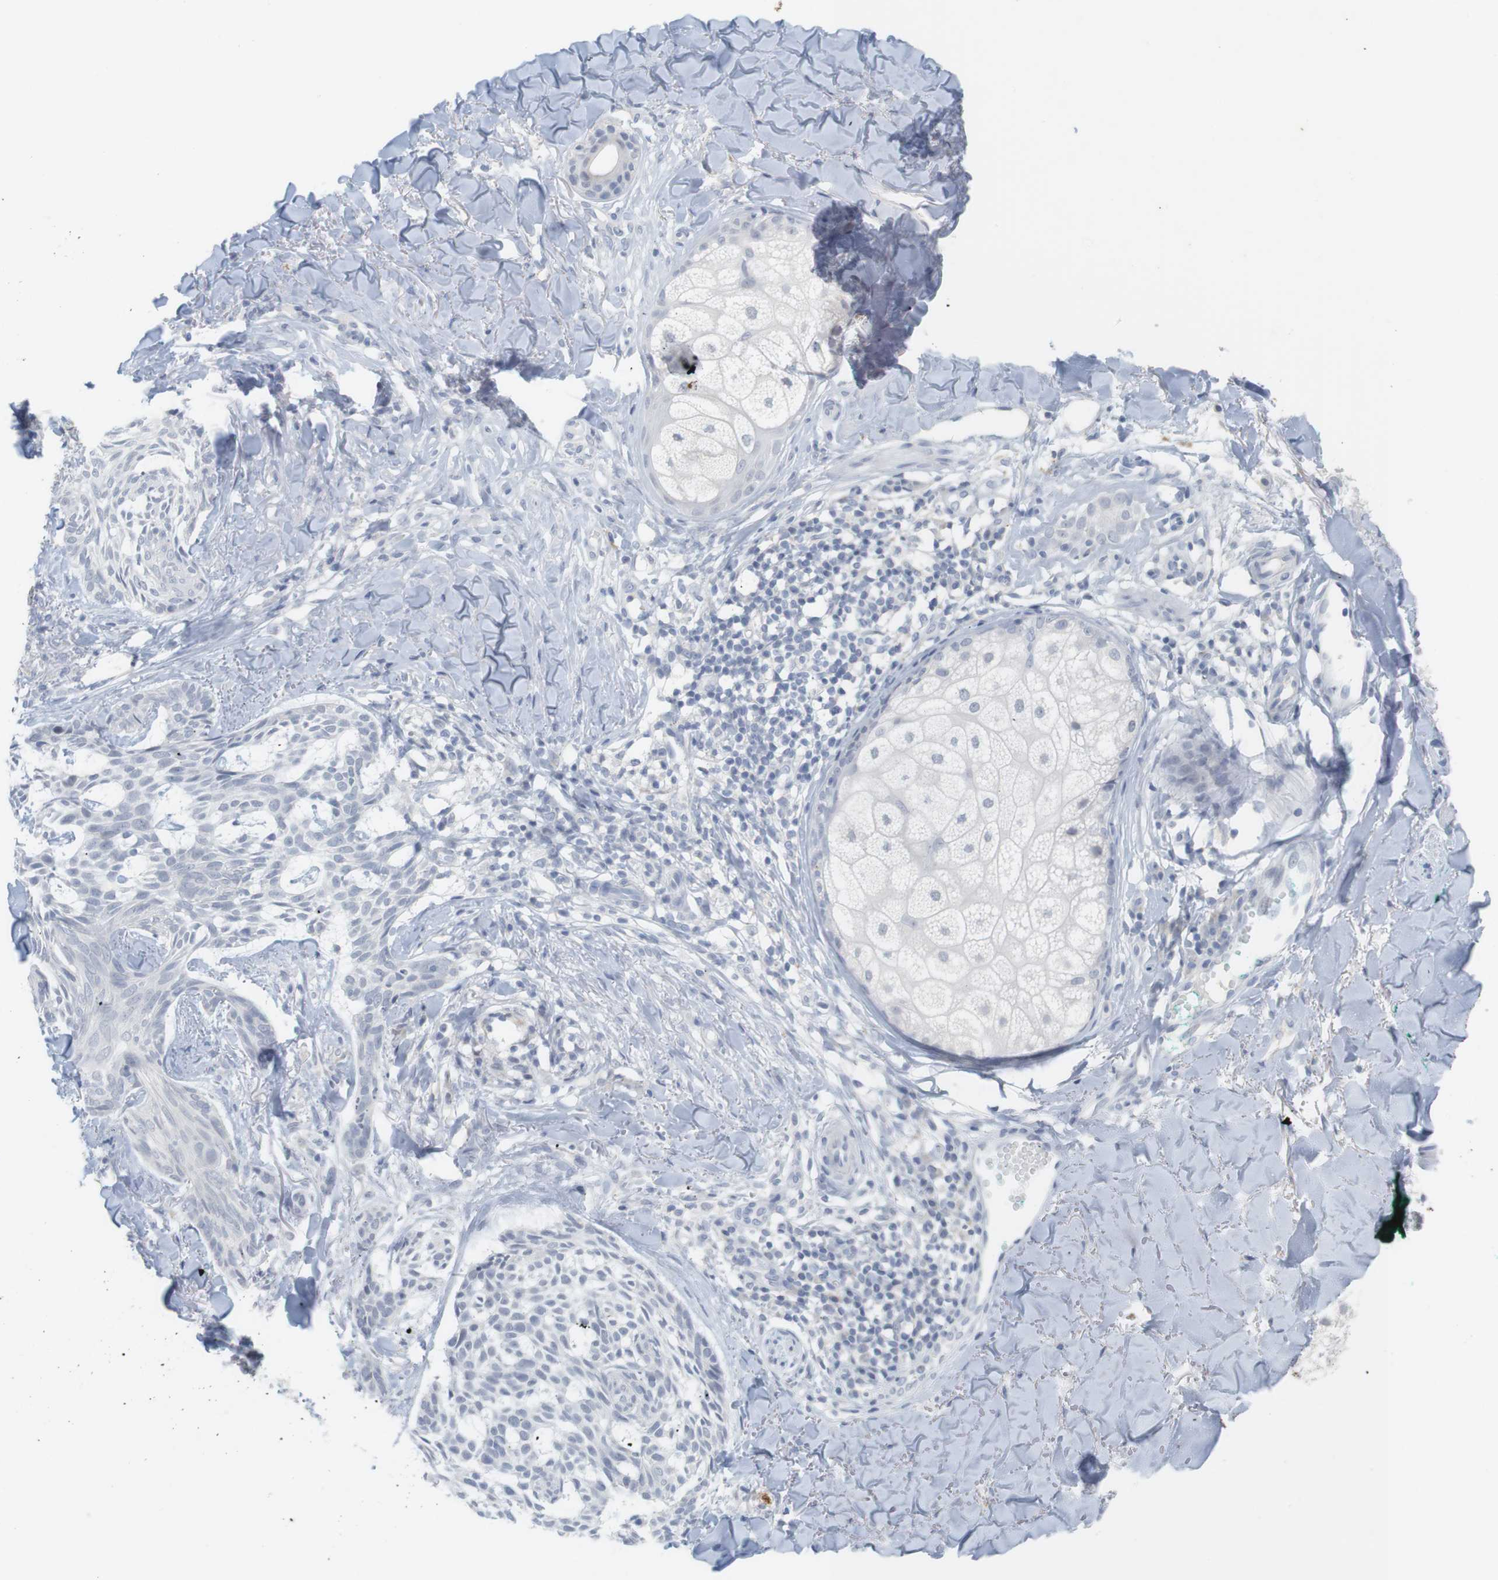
{"staining": {"intensity": "negative", "quantity": "none", "location": "none"}, "tissue": "skin cancer", "cell_type": "Tumor cells", "image_type": "cancer", "snomed": [{"axis": "morphology", "description": "Basal cell carcinoma"}, {"axis": "topography", "description": "Skin"}], "caption": "There is no significant positivity in tumor cells of basal cell carcinoma (skin).", "gene": "YIPF1", "patient": {"sex": "male", "age": 43}}